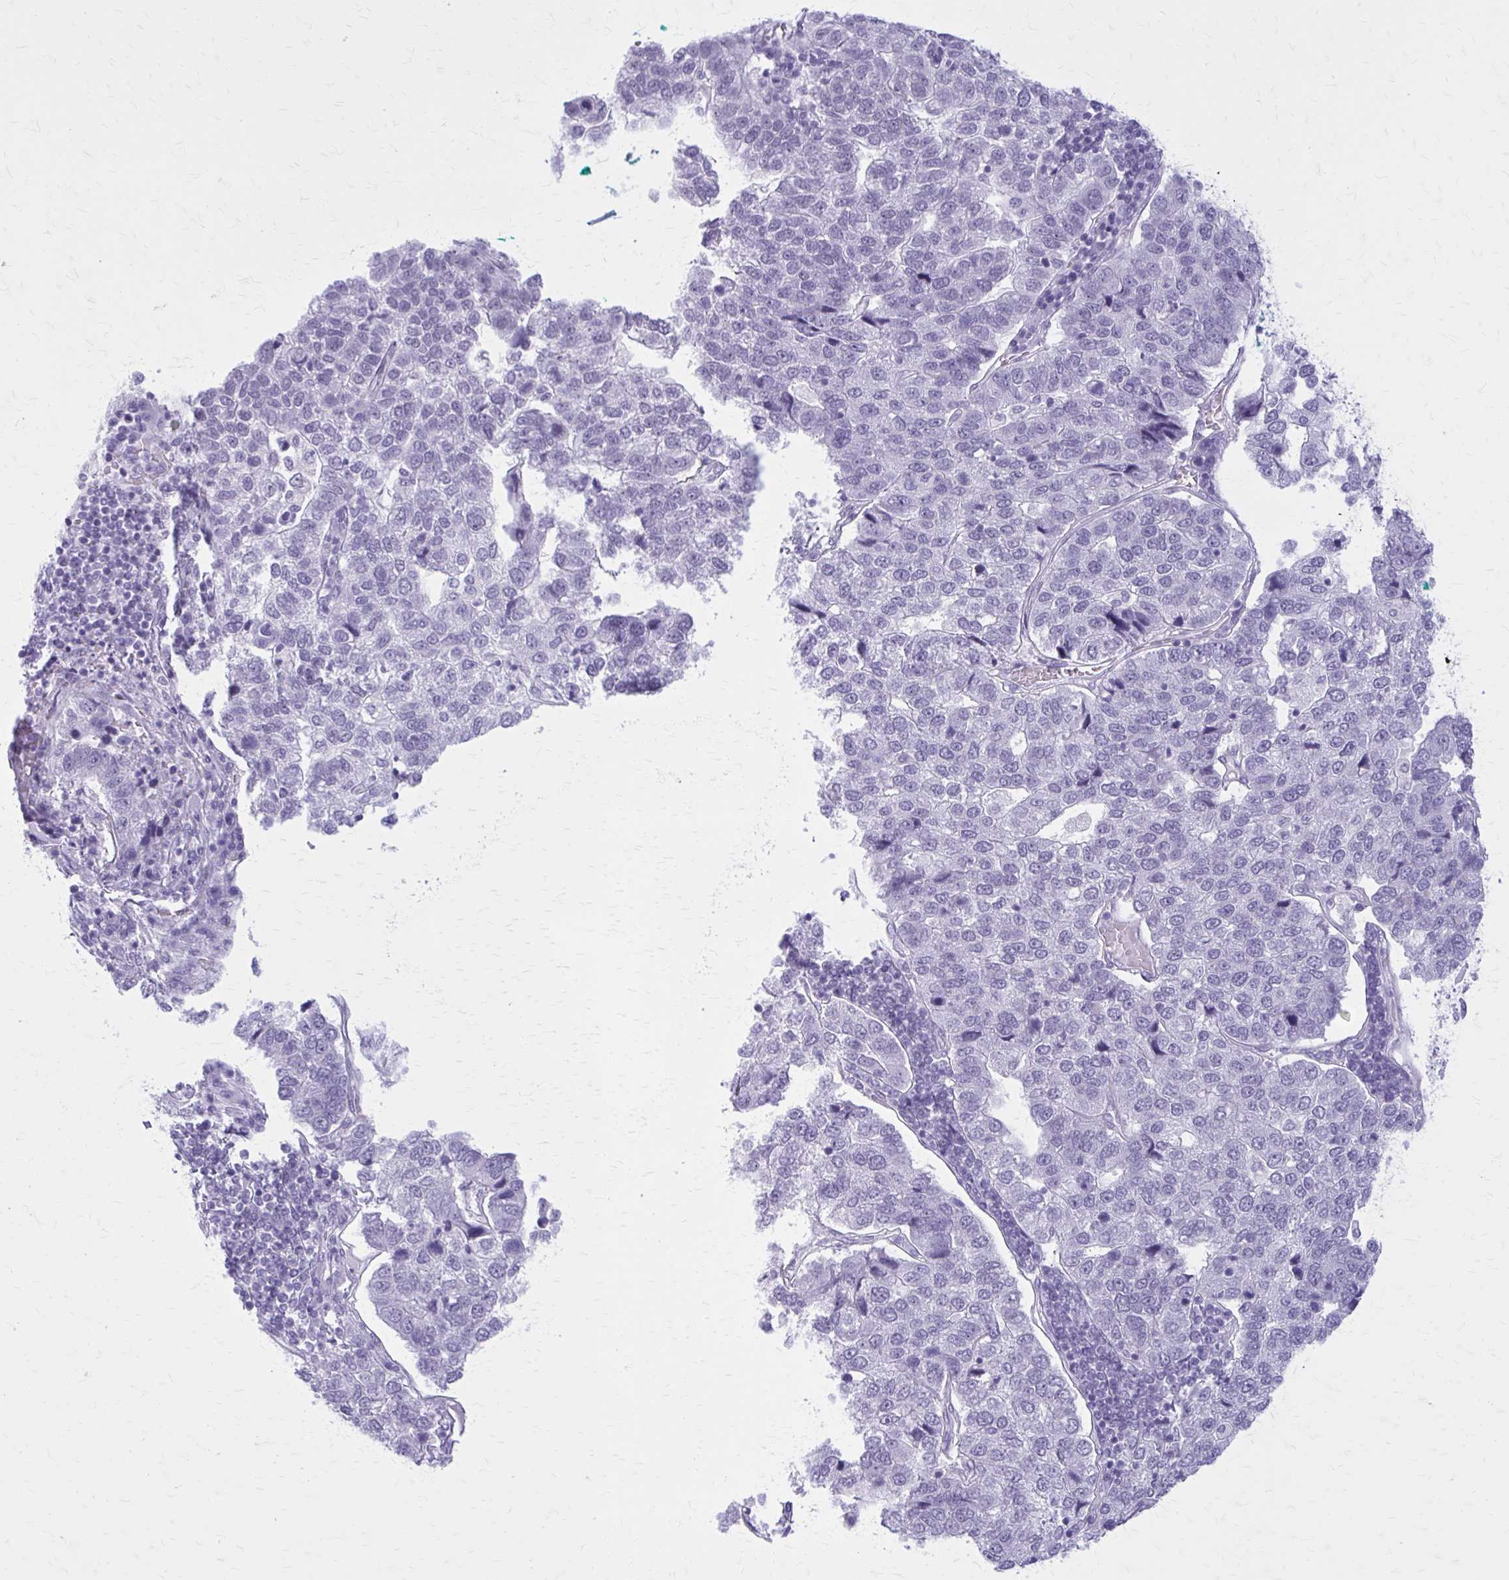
{"staining": {"intensity": "negative", "quantity": "none", "location": "none"}, "tissue": "pancreatic cancer", "cell_type": "Tumor cells", "image_type": "cancer", "snomed": [{"axis": "morphology", "description": "Adenocarcinoma, NOS"}, {"axis": "topography", "description": "Pancreas"}], "caption": "Immunohistochemical staining of human pancreatic cancer (adenocarcinoma) displays no significant expression in tumor cells.", "gene": "GAD1", "patient": {"sex": "female", "age": 61}}